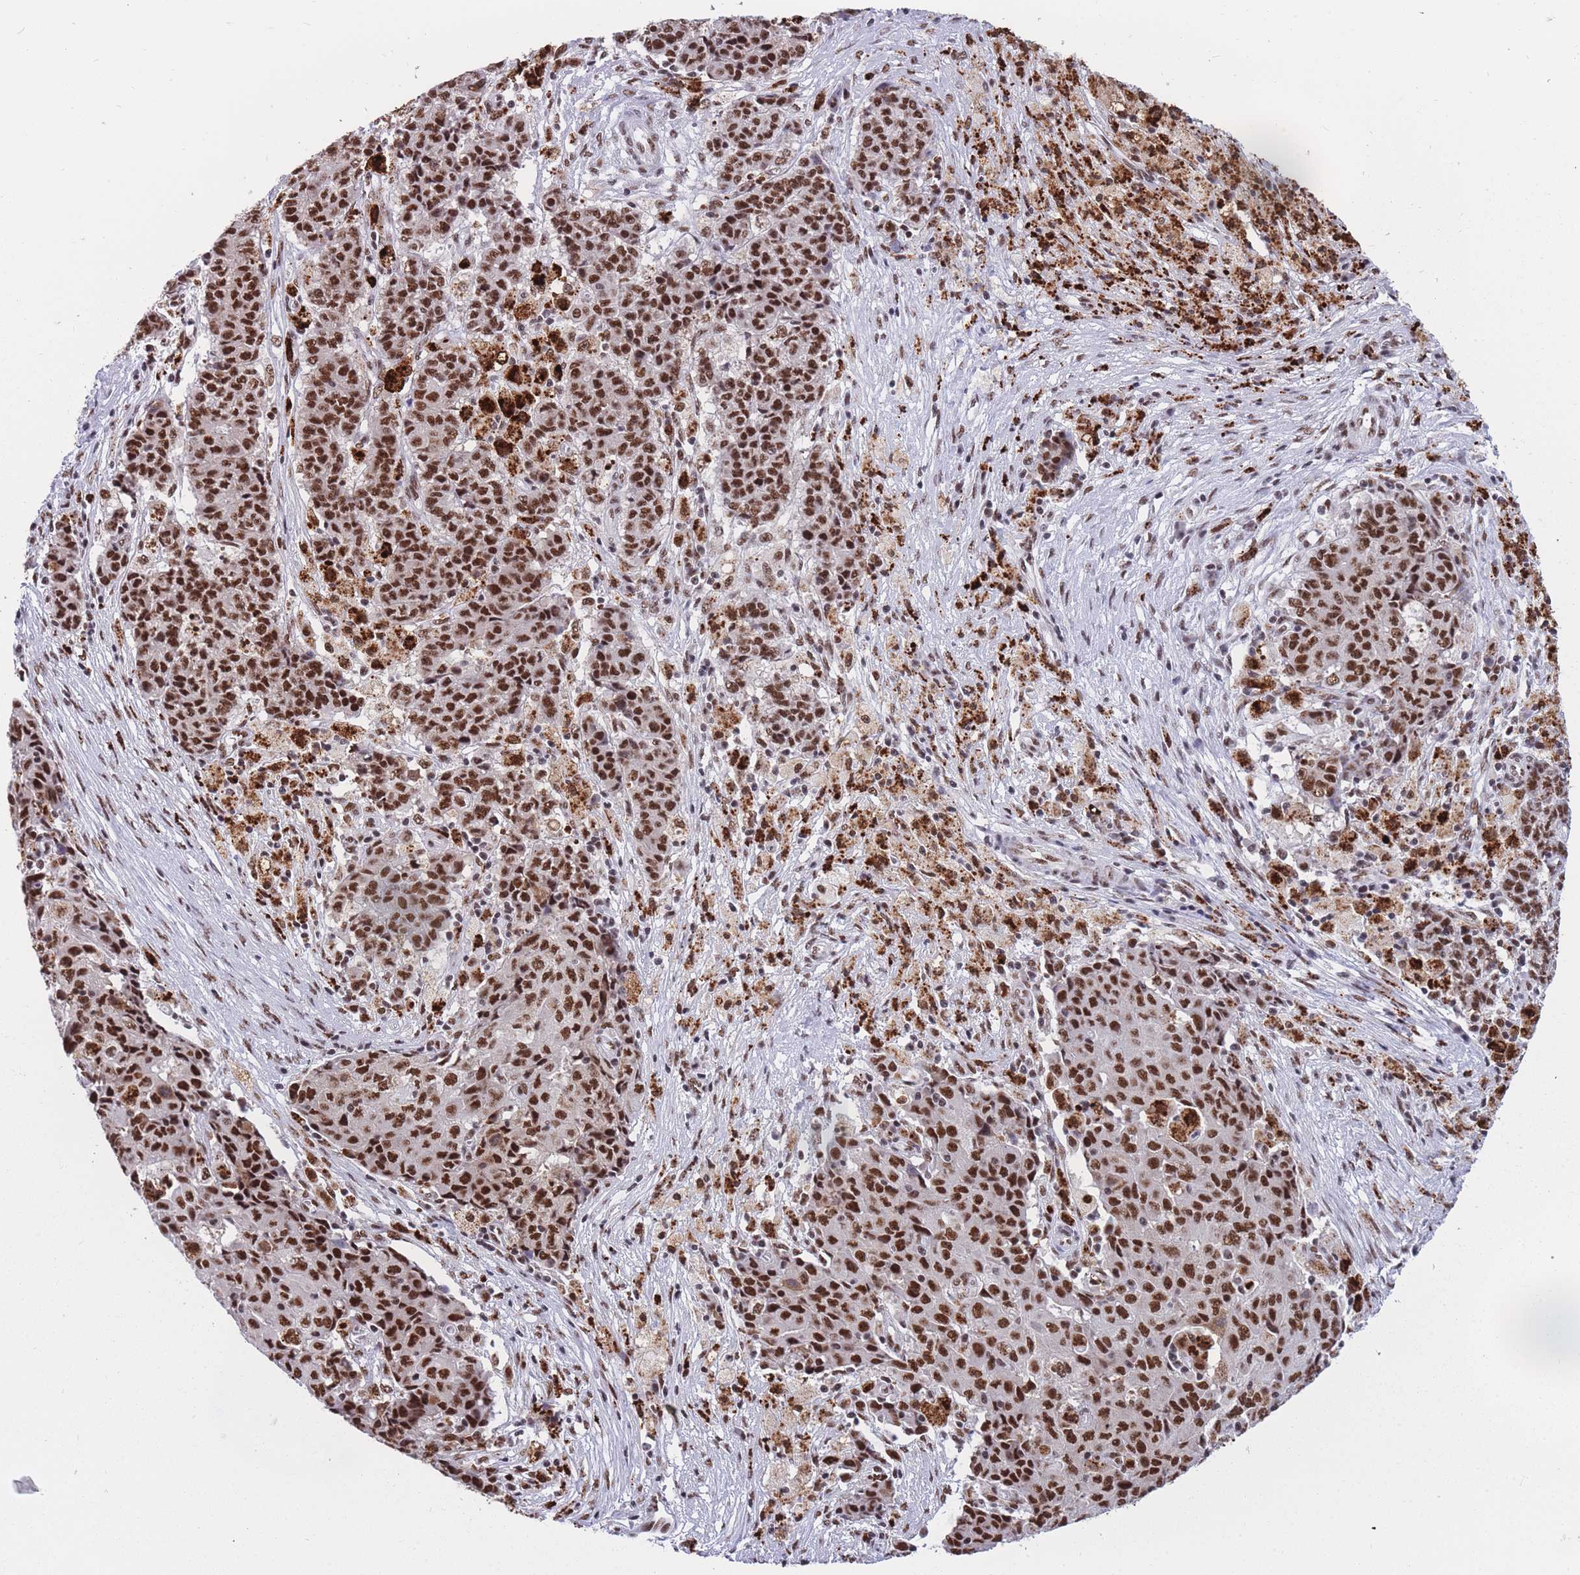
{"staining": {"intensity": "strong", "quantity": ">75%", "location": "nuclear"}, "tissue": "ovarian cancer", "cell_type": "Tumor cells", "image_type": "cancer", "snomed": [{"axis": "morphology", "description": "Carcinoma, endometroid"}, {"axis": "topography", "description": "Ovary"}], "caption": "High-magnification brightfield microscopy of endometroid carcinoma (ovarian) stained with DAB (brown) and counterstained with hematoxylin (blue). tumor cells exhibit strong nuclear staining is appreciated in about>75% of cells.", "gene": "PRPF19", "patient": {"sex": "female", "age": 42}}